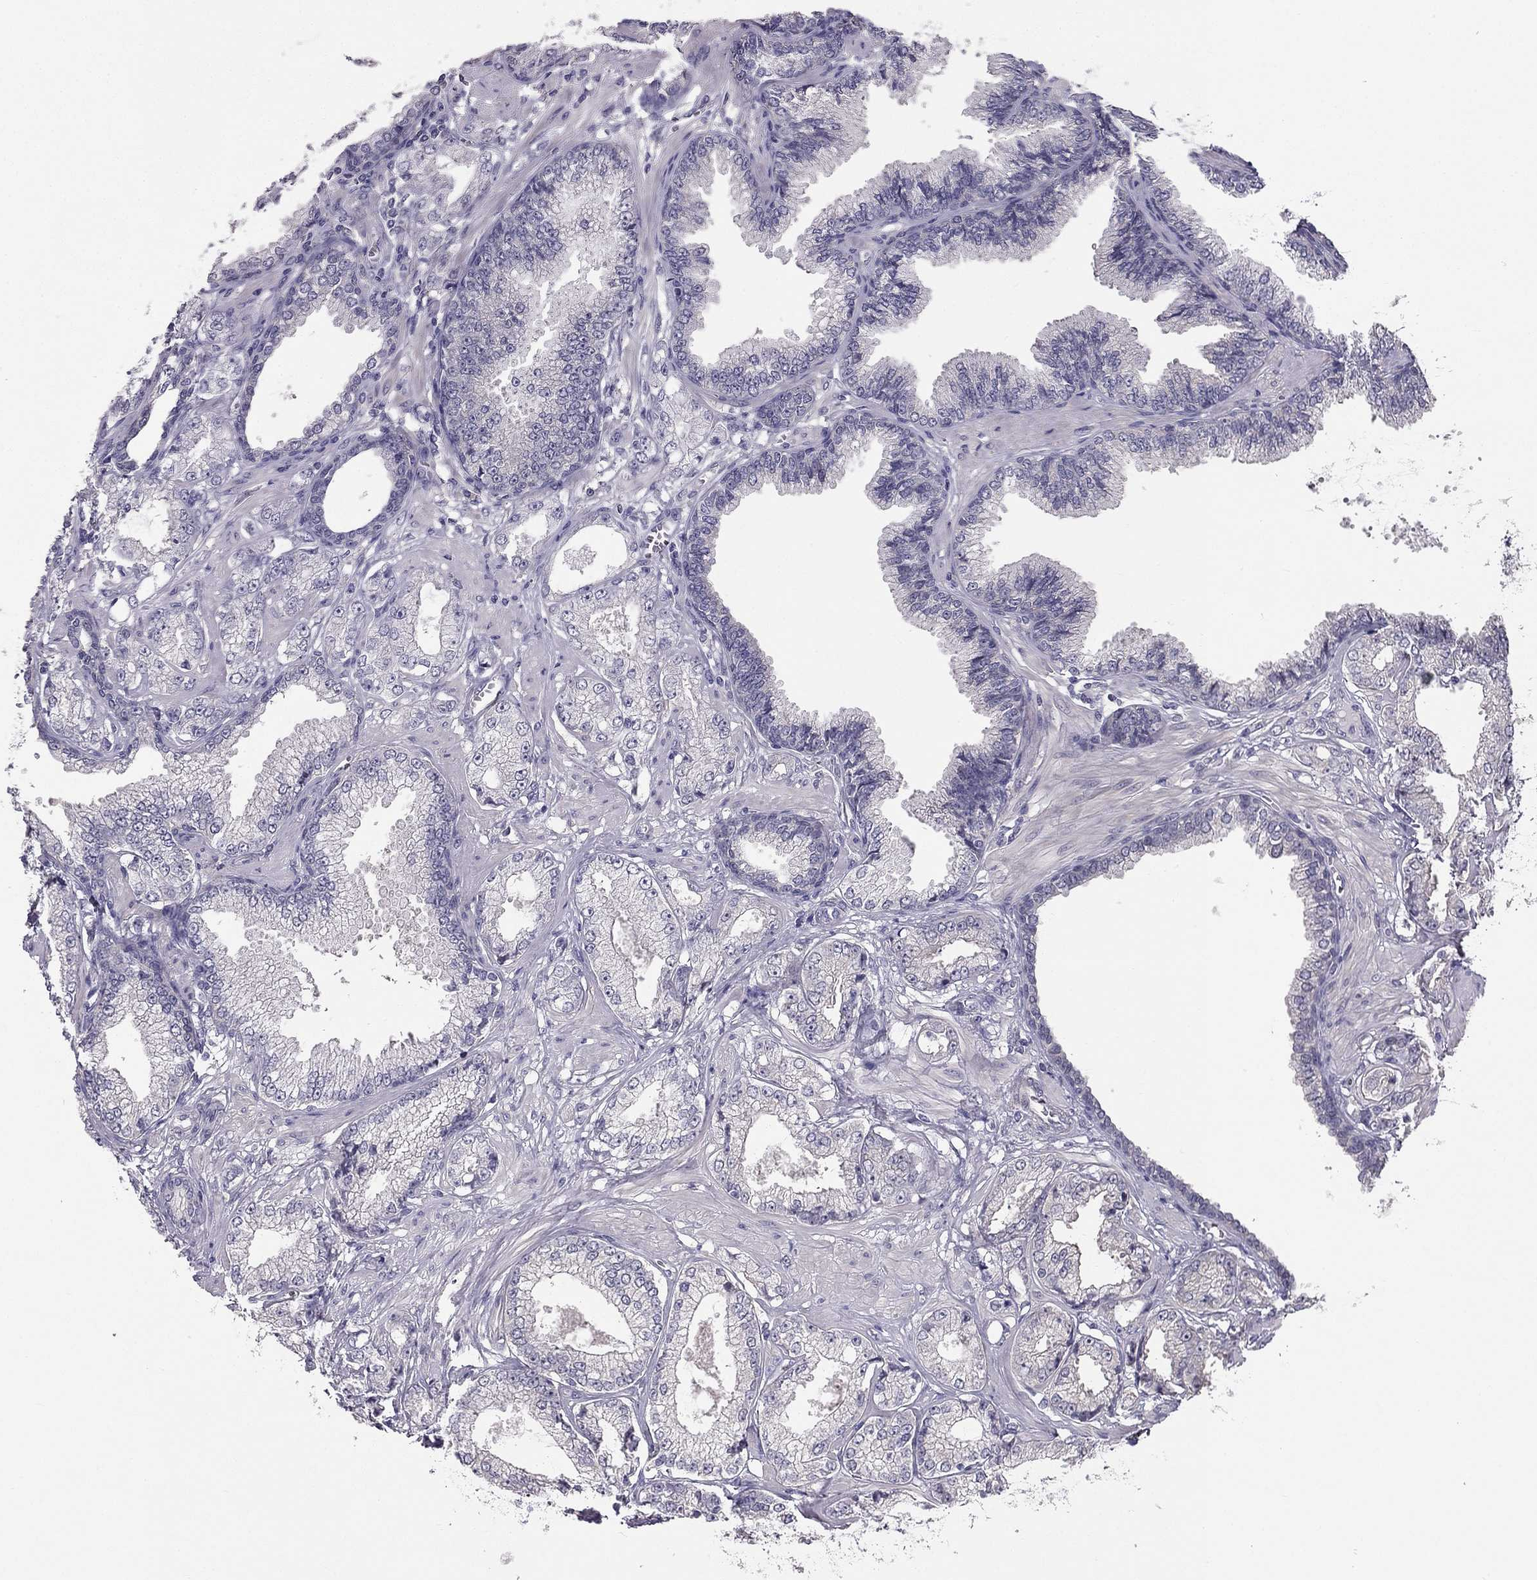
{"staining": {"intensity": "negative", "quantity": "none", "location": "none"}, "tissue": "prostate cancer", "cell_type": "Tumor cells", "image_type": "cancer", "snomed": [{"axis": "morphology", "description": "Adenocarcinoma, NOS"}, {"axis": "topography", "description": "Prostate"}], "caption": "This is an immunohistochemistry (IHC) histopathology image of human prostate adenocarcinoma. There is no expression in tumor cells.", "gene": "HSFX1", "patient": {"sex": "male", "age": 64}}